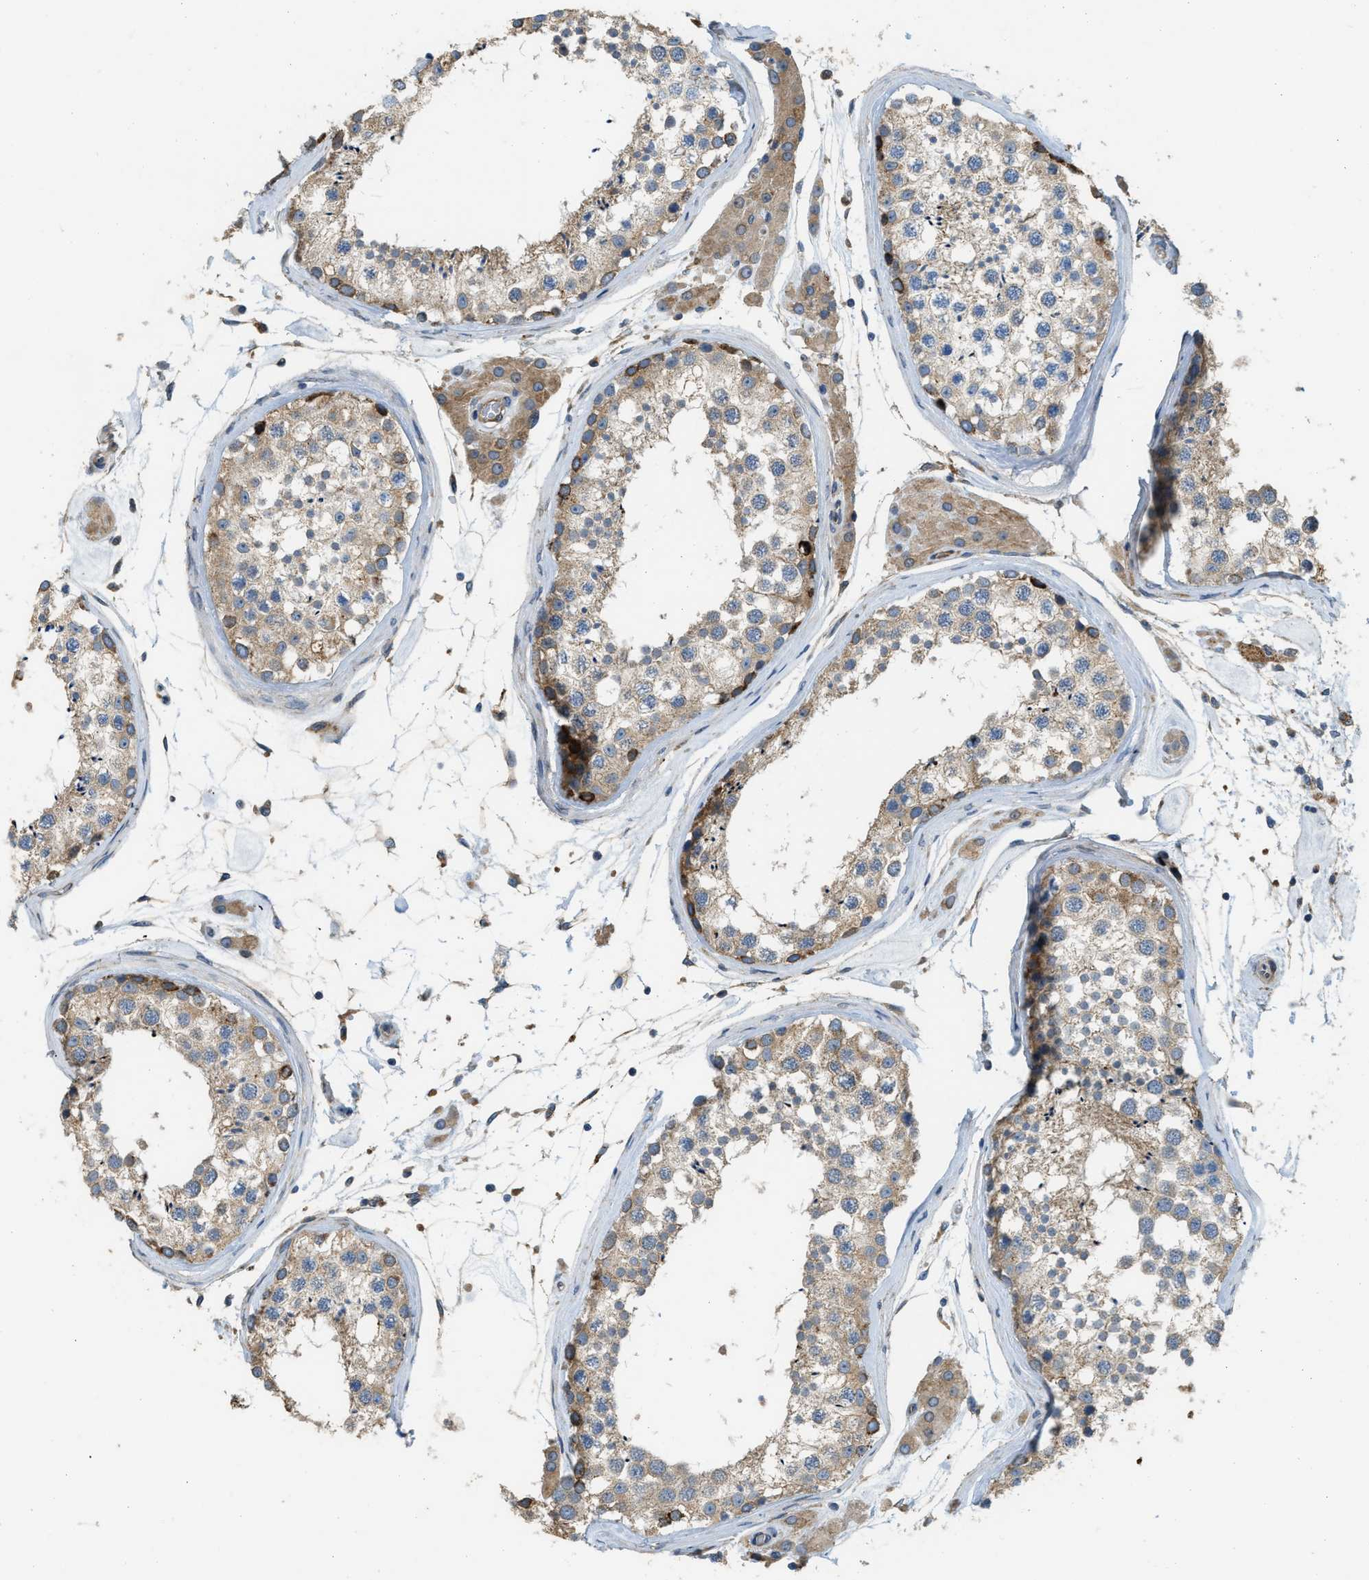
{"staining": {"intensity": "moderate", "quantity": "25%-75%", "location": "cytoplasmic/membranous"}, "tissue": "testis", "cell_type": "Cells in seminiferous ducts", "image_type": "normal", "snomed": [{"axis": "morphology", "description": "Normal tissue, NOS"}, {"axis": "topography", "description": "Testis"}], "caption": "This is an image of immunohistochemistry staining of benign testis, which shows moderate expression in the cytoplasmic/membranous of cells in seminiferous ducts.", "gene": "TMEM68", "patient": {"sex": "male", "age": 46}}